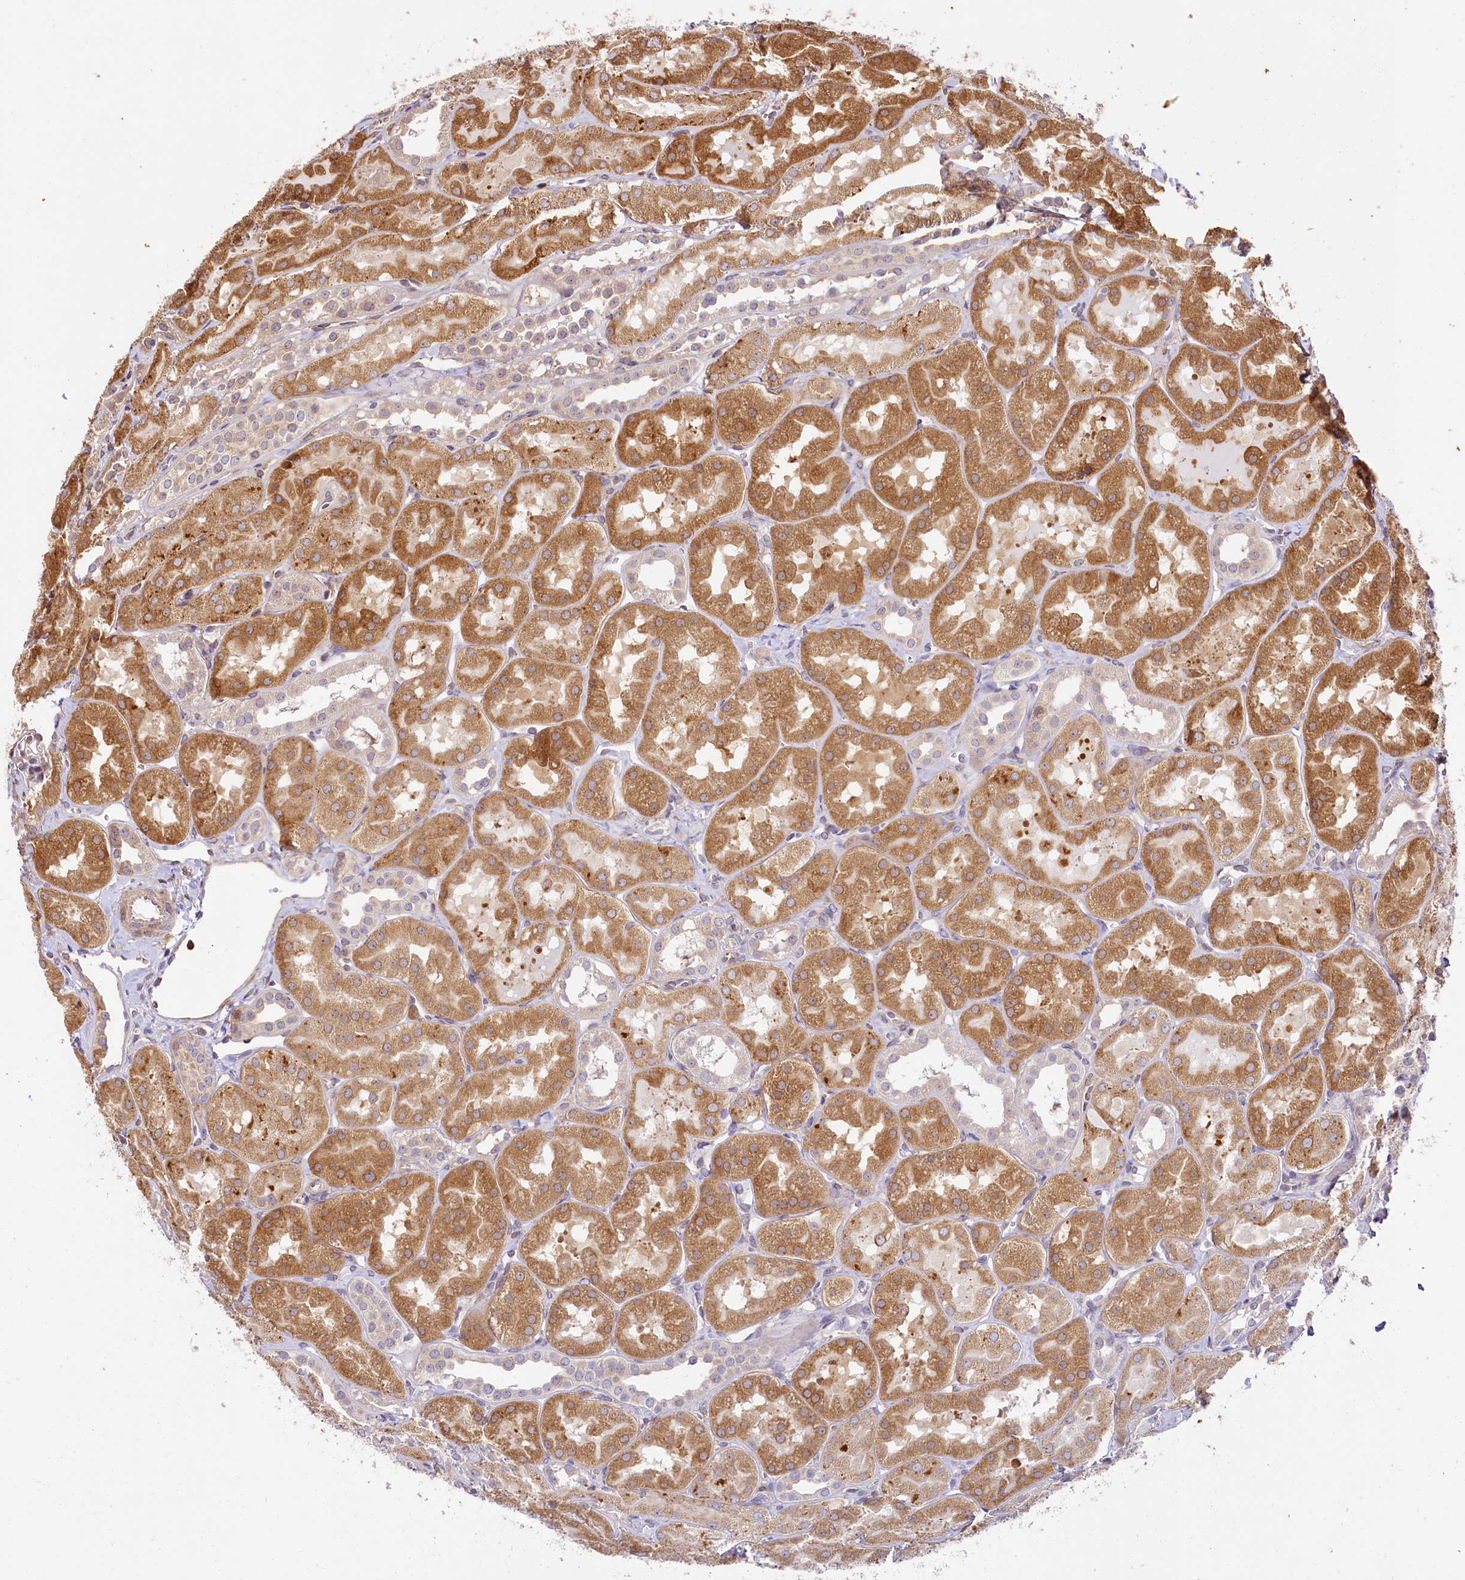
{"staining": {"intensity": "weak", "quantity": "<25%", "location": "cytoplasmic/membranous"}, "tissue": "kidney", "cell_type": "Cells in glomeruli", "image_type": "normal", "snomed": [{"axis": "morphology", "description": "Normal tissue, NOS"}, {"axis": "topography", "description": "Kidney"}, {"axis": "topography", "description": "Urinary bladder"}], "caption": "Immunohistochemistry (IHC) image of unremarkable kidney stained for a protein (brown), which shows no positivity in cells in glomeruli. (DAB IHC, high magnification).", "gene": "PPIP5K2", "patient": {"sex": "male", "age": 16}}